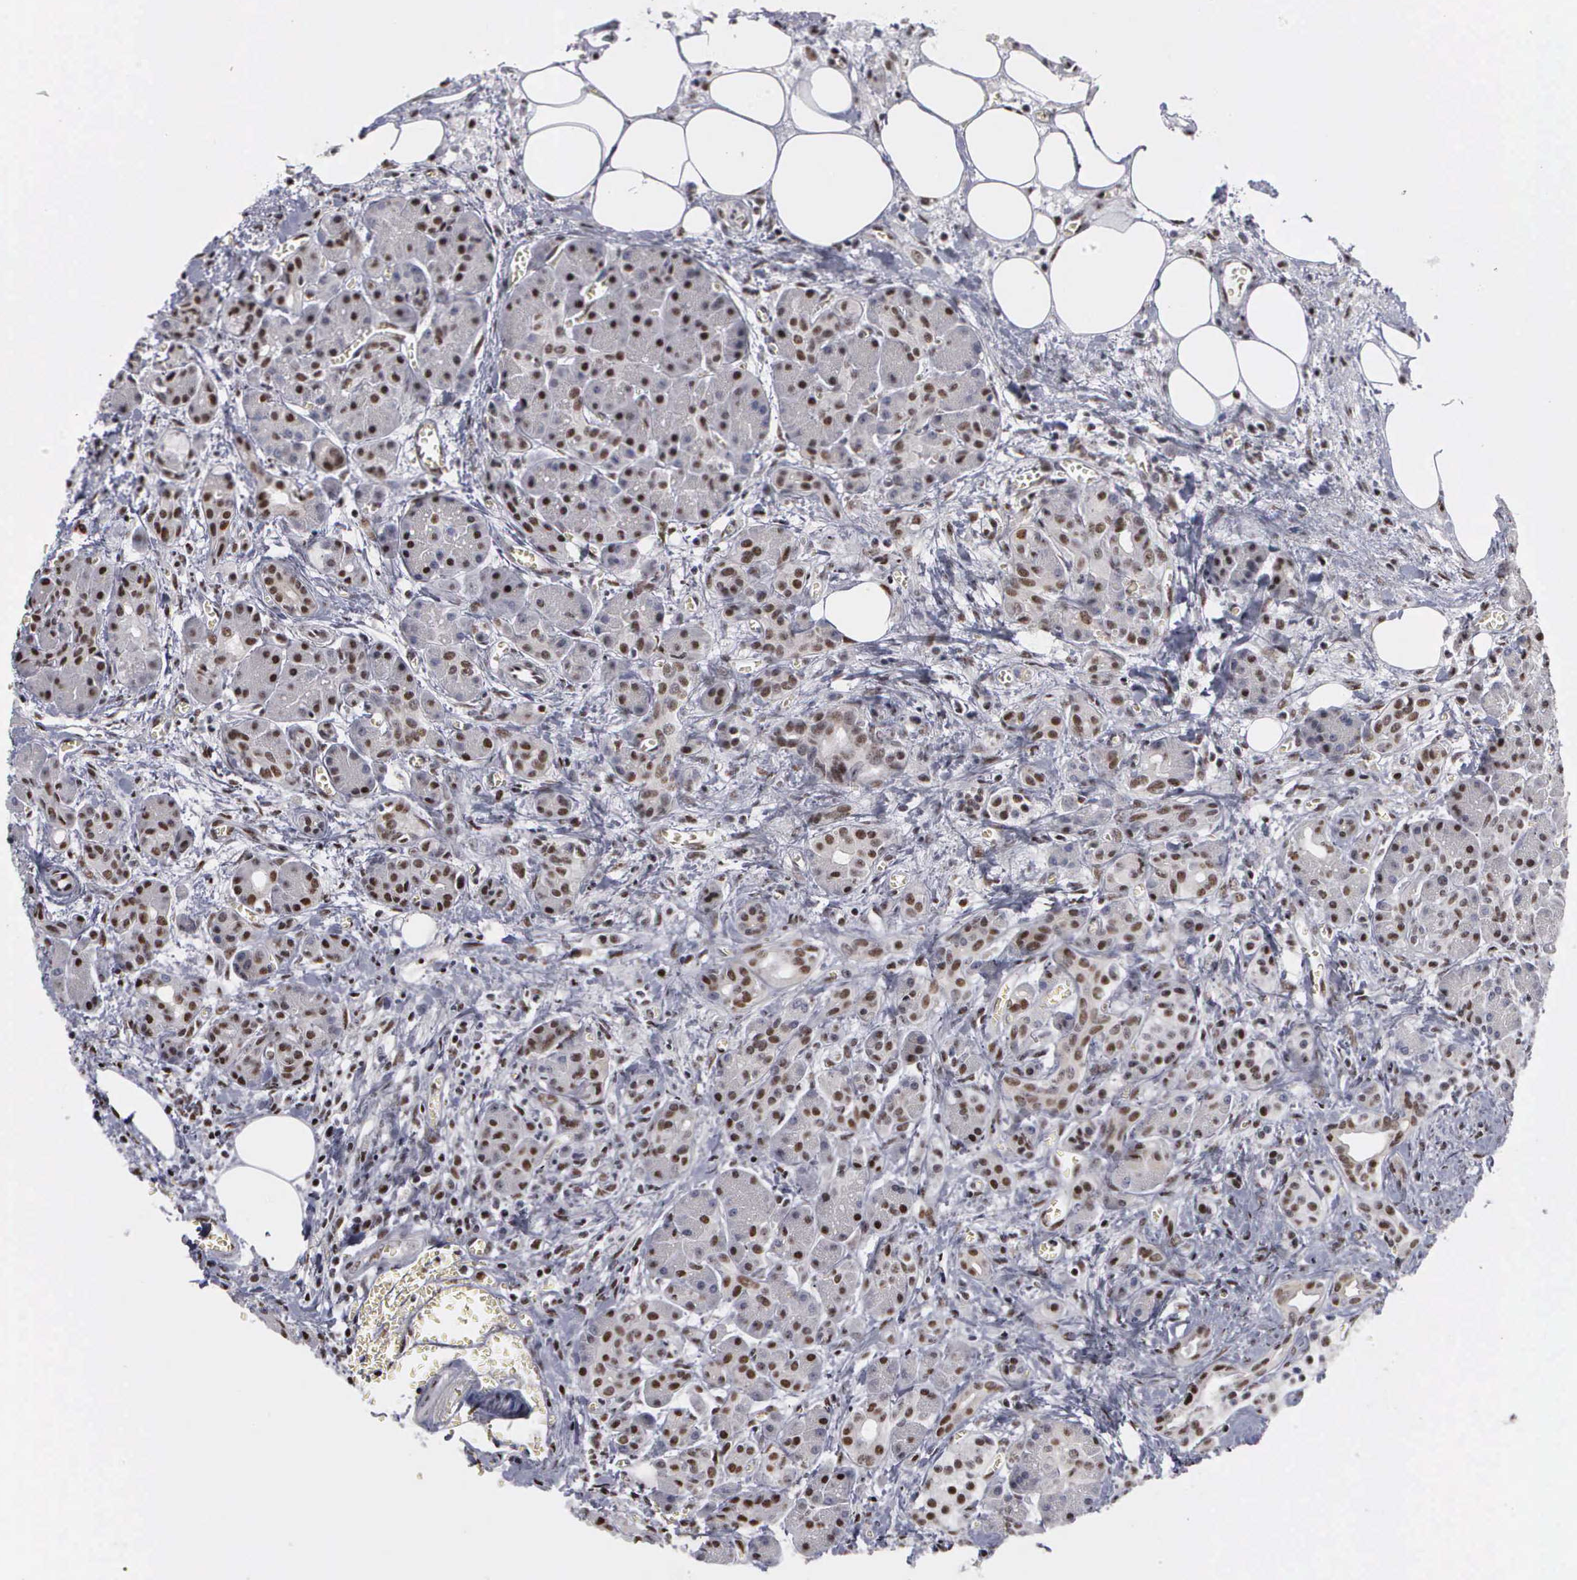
{"staining": {"intensity": "moderate", "quantity": "25%-75%", "location": "nuclear"}, "tissue": "pancreas", "cell_type": "Exocrine glandular cells", "image_type": "normal", "snomed": [{"axis": "morphology", "description": "Normal tissue, NOS"}, {"axis": "topography", "description": "Pancreas"}], "caption": "The micrograph demonstrates a brown stain indicating the presence of a protein in the nuclear of exocrine glandular cells in pancreas. The staining was performed using DAB, with brown indicating positive protein expression. Nuclei are stained blue with hematoxylin.", "gene": "KIAA0586", "patient": {"sex": "male", "age": 73}}